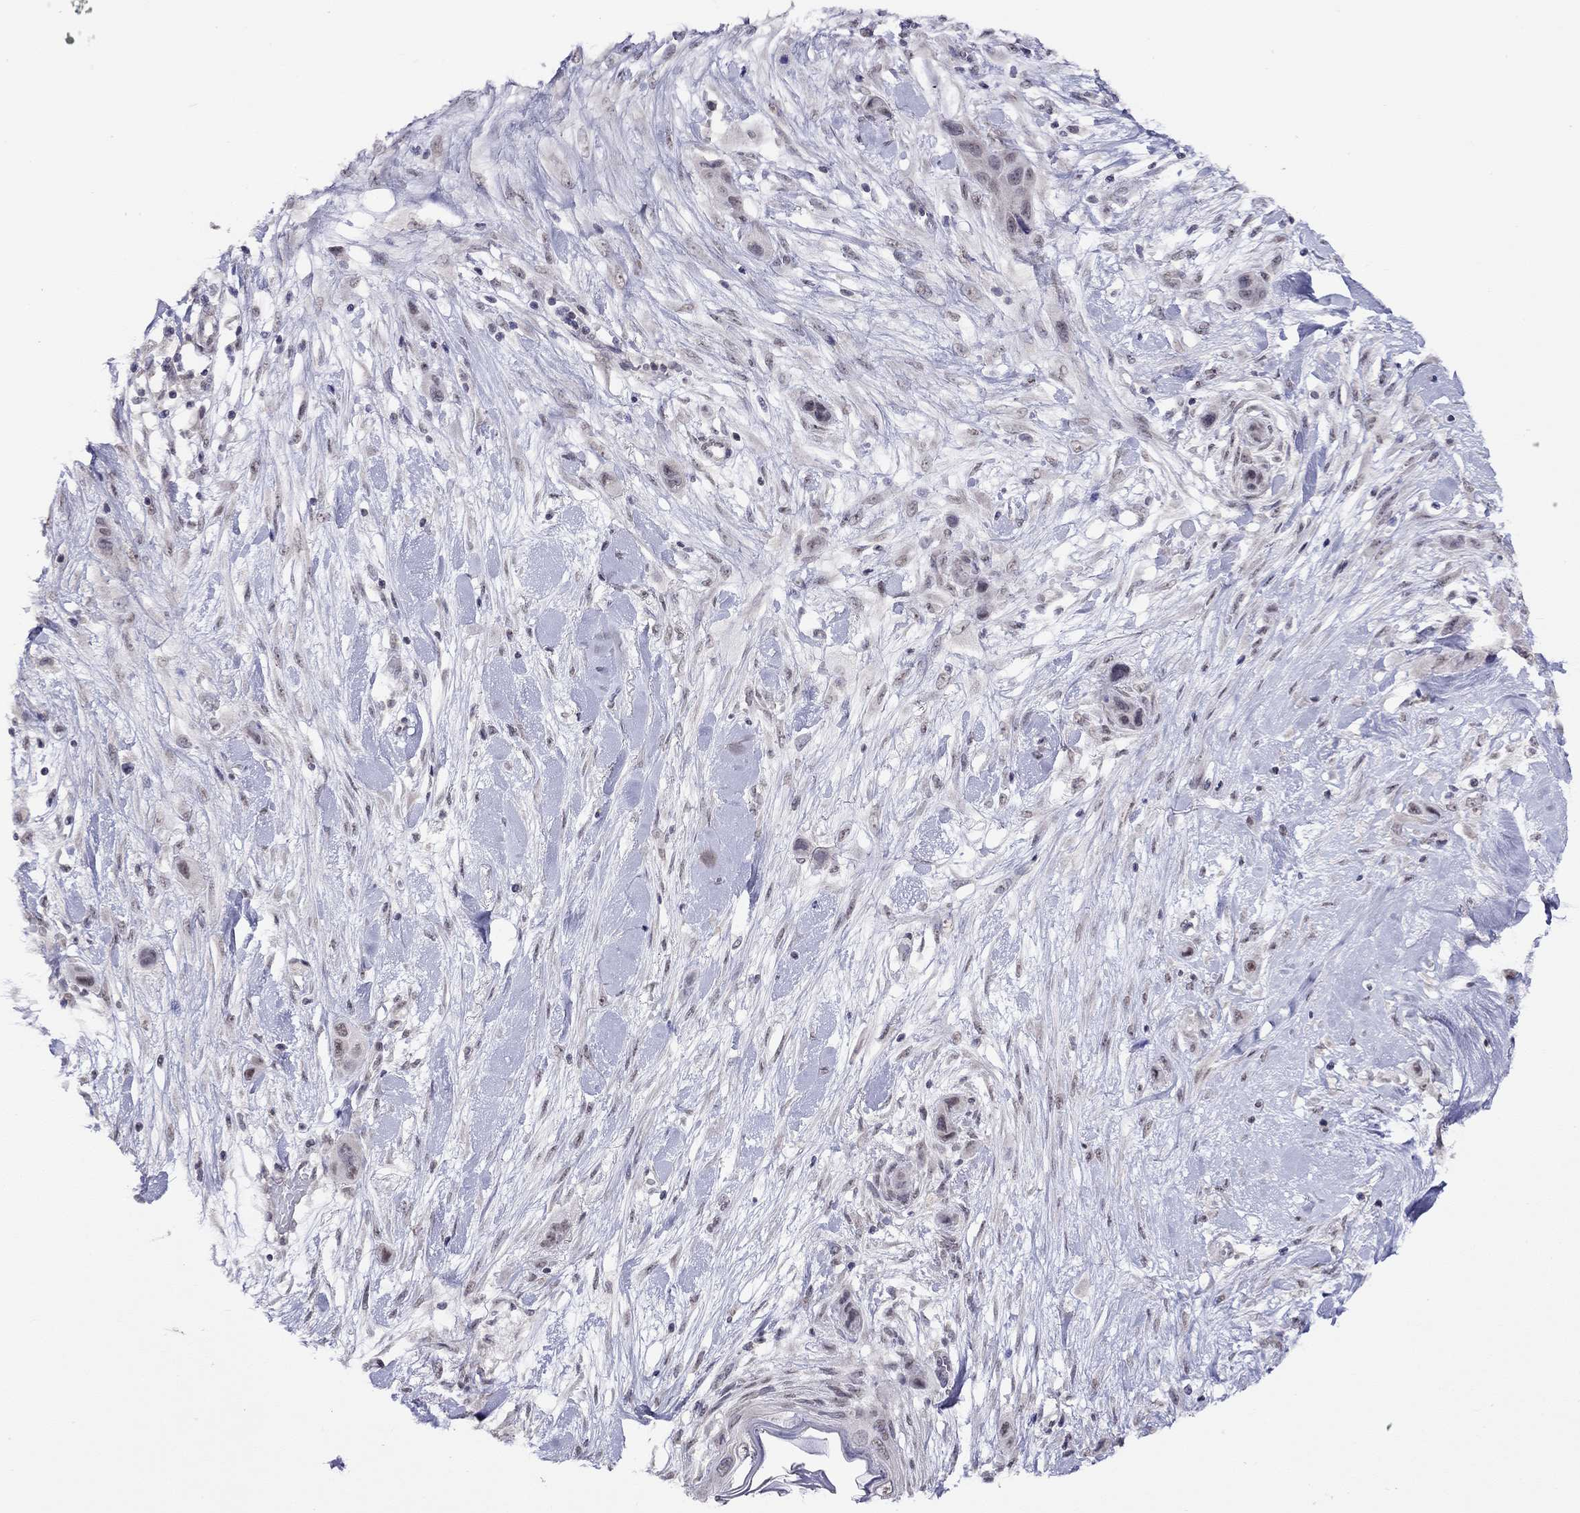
{"staining": {"intensity": "weak", "quantity": "<25%", "location": "nuclear"}, "tissue": "skin cancer", "cell_type": "Tumor cells", "image_type": "cancer", "snomed": [{"axis": "morphology", "description": "Squamous cell carcinoma, NOS"}, {"axis": "topography", "description": "Skin"}], "caption": "Tumor cells are negative for protein expression in human skin cancer. (IHC, brightfield microscopy, high magnification).", "gene": "HES5", "patient": {"sex": "male", "age": 79}}